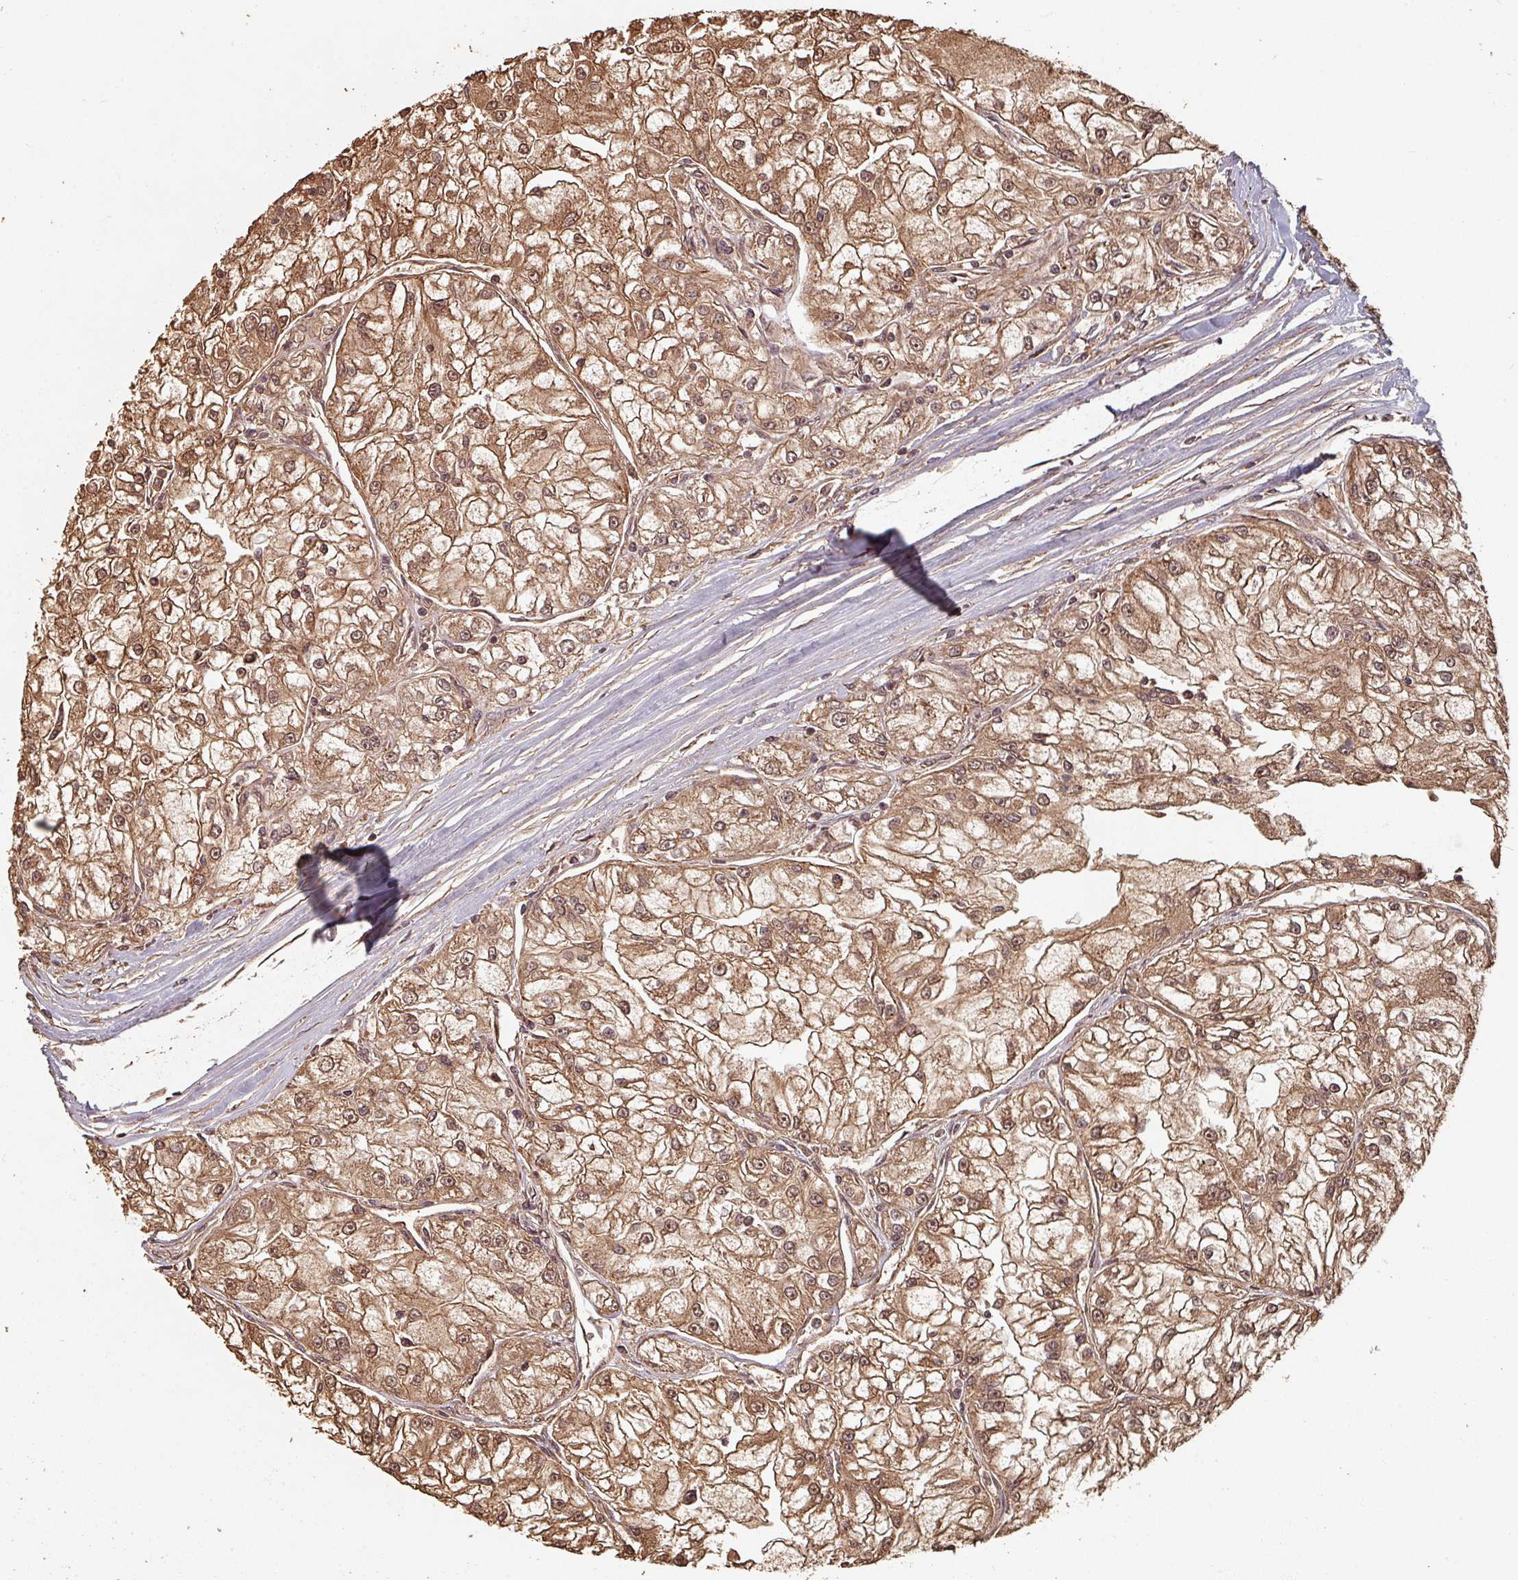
{"staining": {"intensity": "moderate", "quantity": ">75%", "location": "cytoplasmic/membranous,nuclear"}, "tissue": "renal cancer", "cell_type": "Tumor cells", "image_type": "cancer", "snomed": [{"axis": "morphology", "description": "Adenocarcinoma, NOS"}, {"axis": "topography", "description": "Kidney"}], "caption": "Immunohistochemical staining of adenocarcinoma (renal) demonstrates medium levels of moderate cytoplasmic/membranous and nuclear positivity in approximately >75% of tumor cells.", "gene": "EID1", "patient": {"sex": "female", "age": 72}}